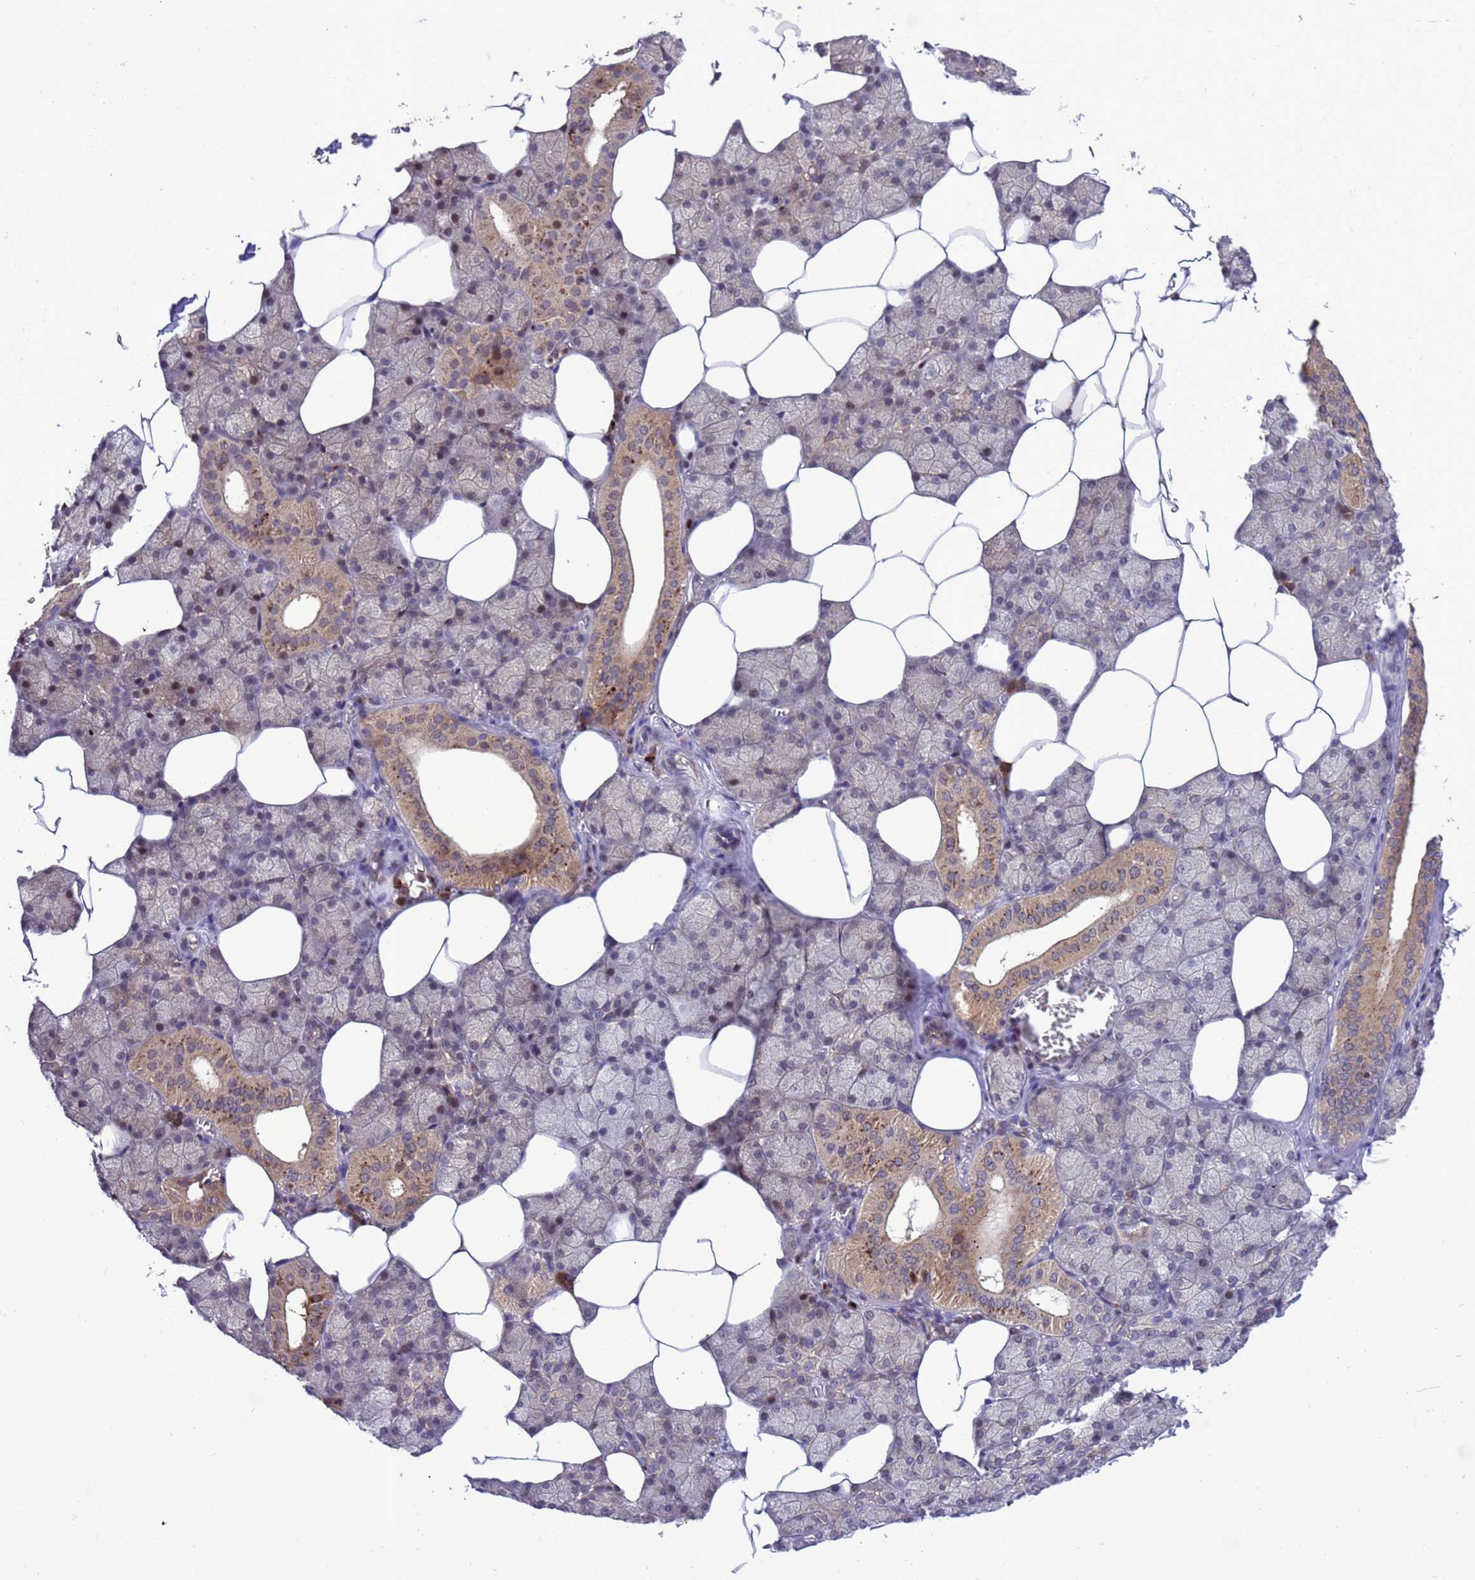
{"staining": {"intensity": "moderate", "quantity": "25%-75%", "location": "cytoplasmic/membranous,nuclear"}, "tissue": "salivary gland", "cell_type": "Glandular cells", "image_type": "normal", "snomed": [{"axis": "morphology", "description": "Normal tissue, NOS"}, {"axis": "topography", "description": "Salivary gland"}], "caption": "A brown stain shows moderate cytoplasmic/membranous,nuclear positivity of a protein in glandular cells of unremarkable salivary gland.", "gene": "RASD1", "patient": {"sex": "male", "age": 62}}